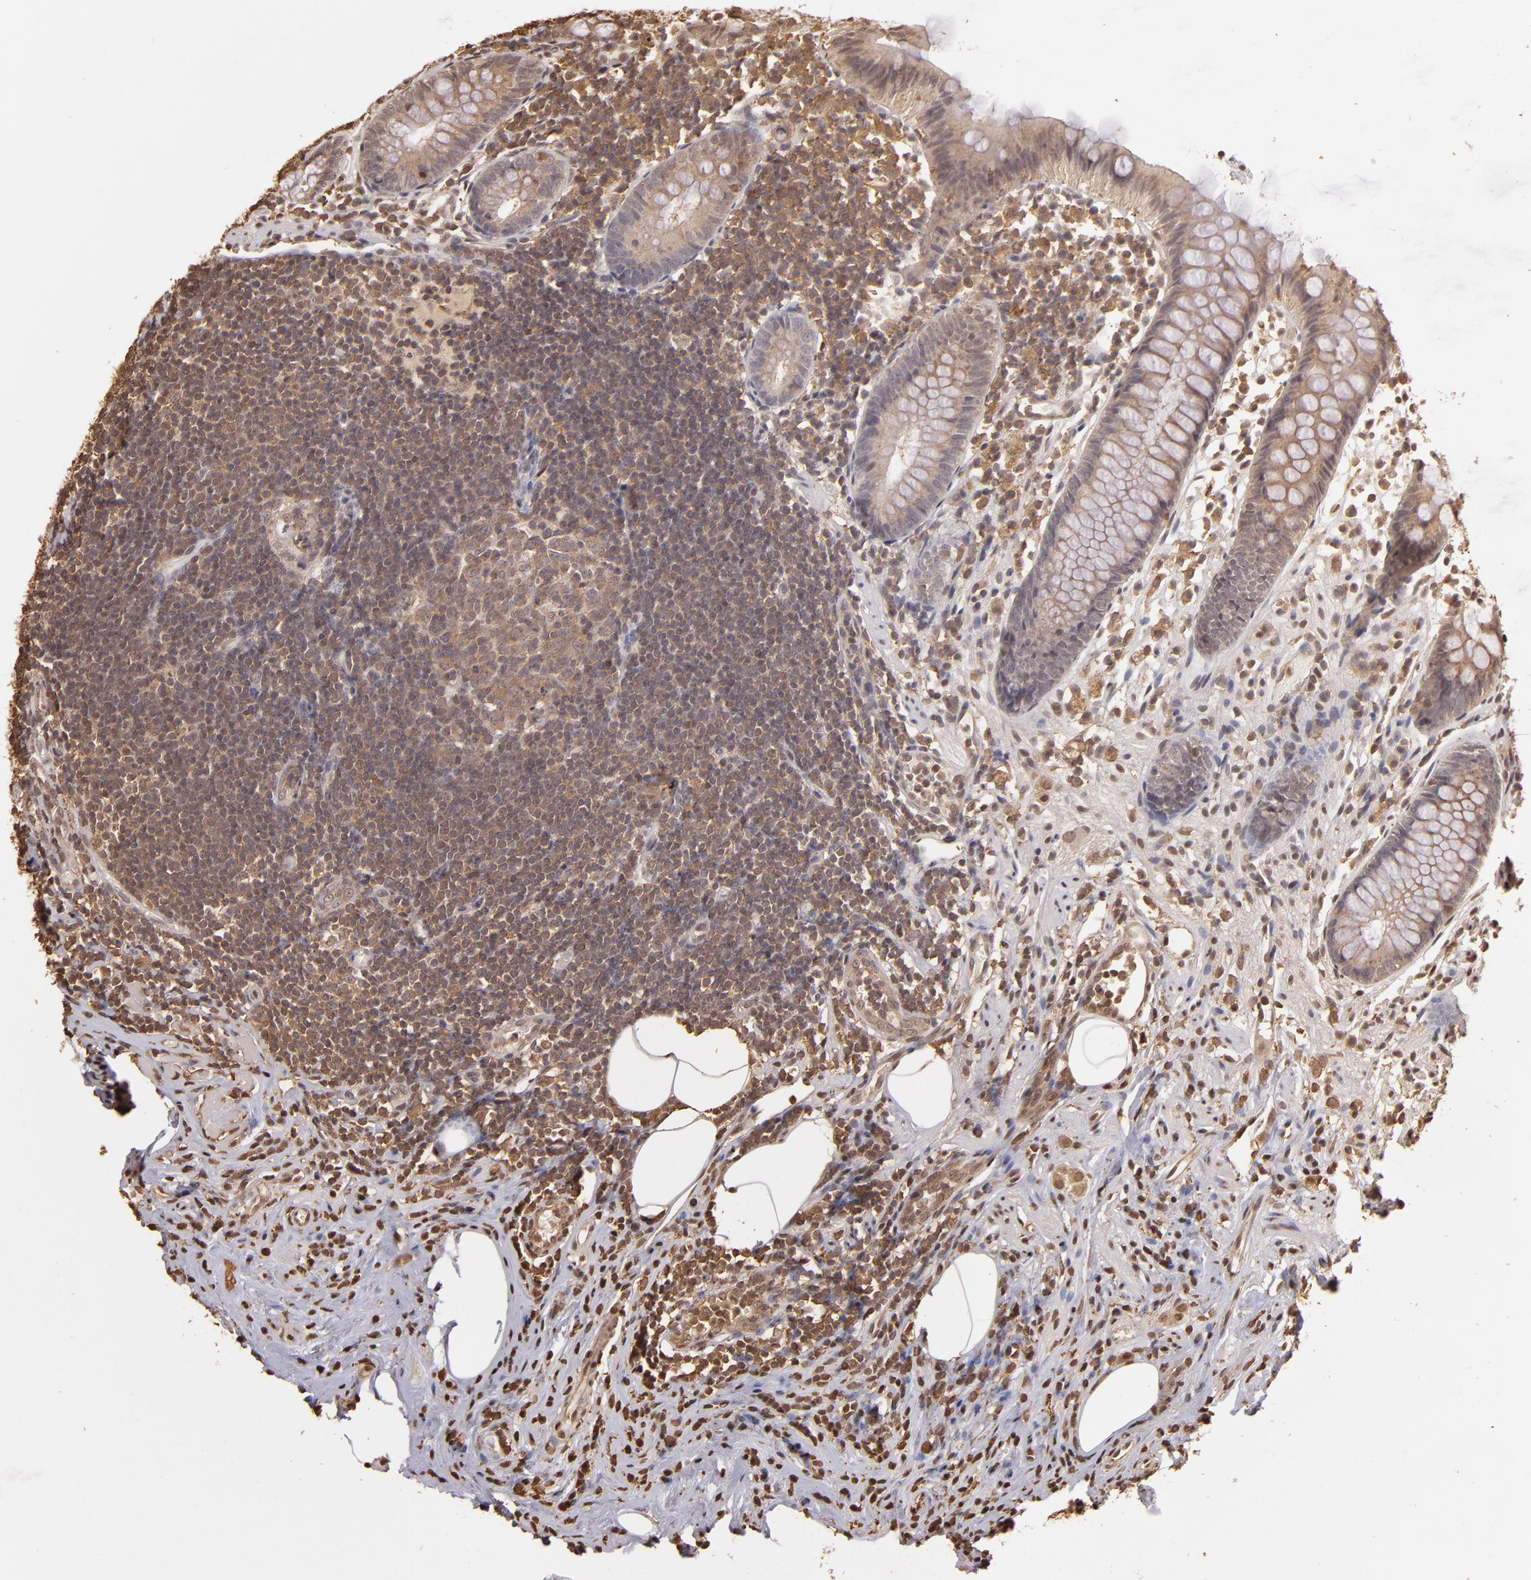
{"staining": {"intensity": "moderate", "quantity": ">75%", "location": "cytoplasmic/membranous"}, "tissue": "appendix", "cell_type": "Glandular cells", "image_type": "normal", "snomed": [{"axis": "morphology", "description": "Normal tissue, NOS"}, {"axis": "topography", "description": "Appendix"}], "caption": "Normal appendix reveals moderate cytoplasmic/membranous expression in about >75% of glandular cells The staining is performed using DAB (3,3'-diaminobenzidine) brown chromogen to label protein expression. The nuclei are counter-stained blue using hematoxylin..", "gene": "ARPC2", "patient": {"sex": "male", "age": 38}}